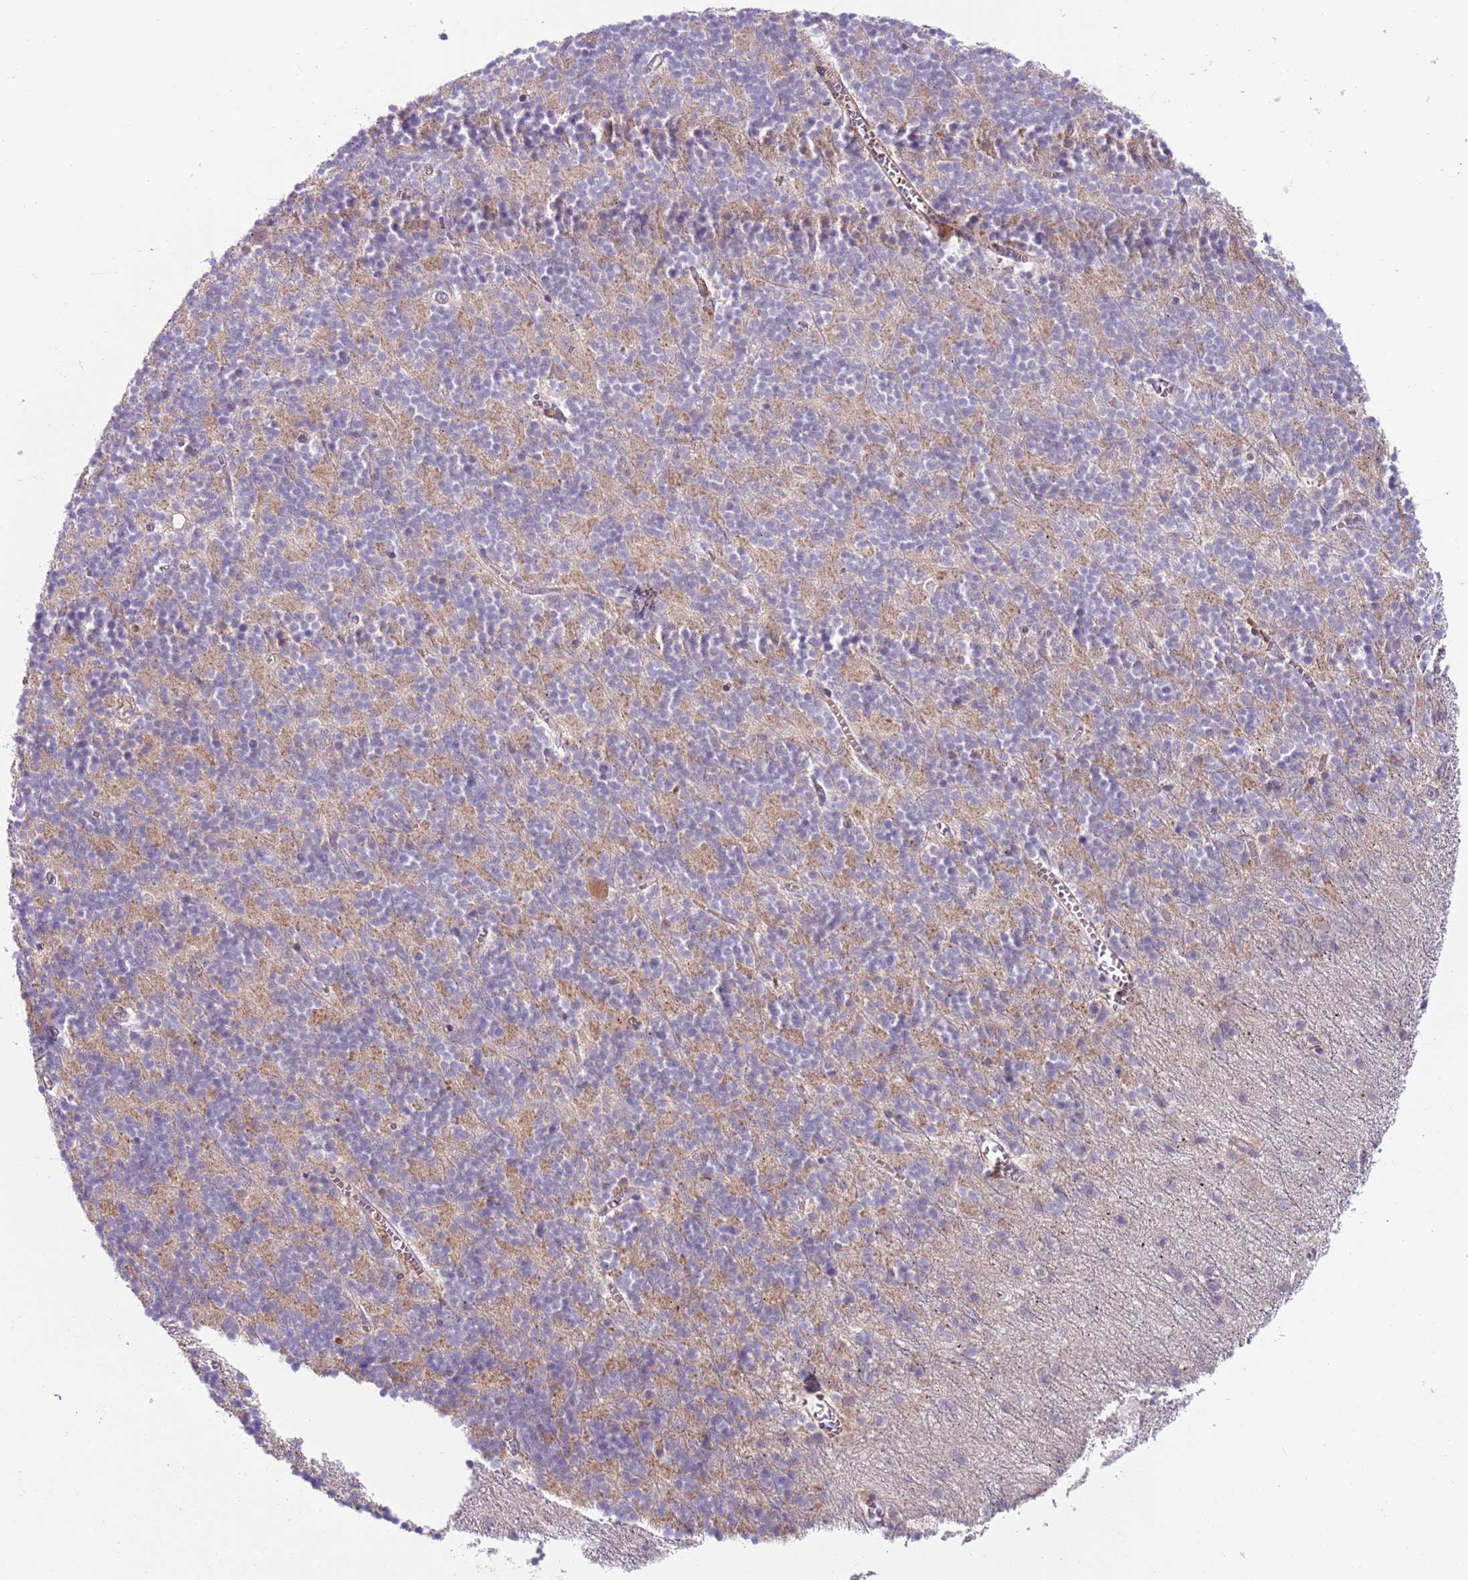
{"staining": {"intensity": "weak", "quantity": "25%-75%", "location": "cytoplasmic/membranous"}, "tissue": "cerebellum", "cell_type": "Cells in granular layer", "image_type": "normal", "snomed": [{"axis": "morphology", "description": "Normal tissue, NOS"}, {"axis": "topography", "description": "Cerebellum"}], "caption": "Immunohistochemistry (IHC) image of benign cerebellum: cerebellum stained using IHC demonstrates low levels of weak protein expression localized specifically in the cytoplasmic/membranous of cells in granular layer, appearing as a cytoplasmic/membranous brown color.", "gene": "VWCE", "patient": {"sex": "male", "age": 54}}